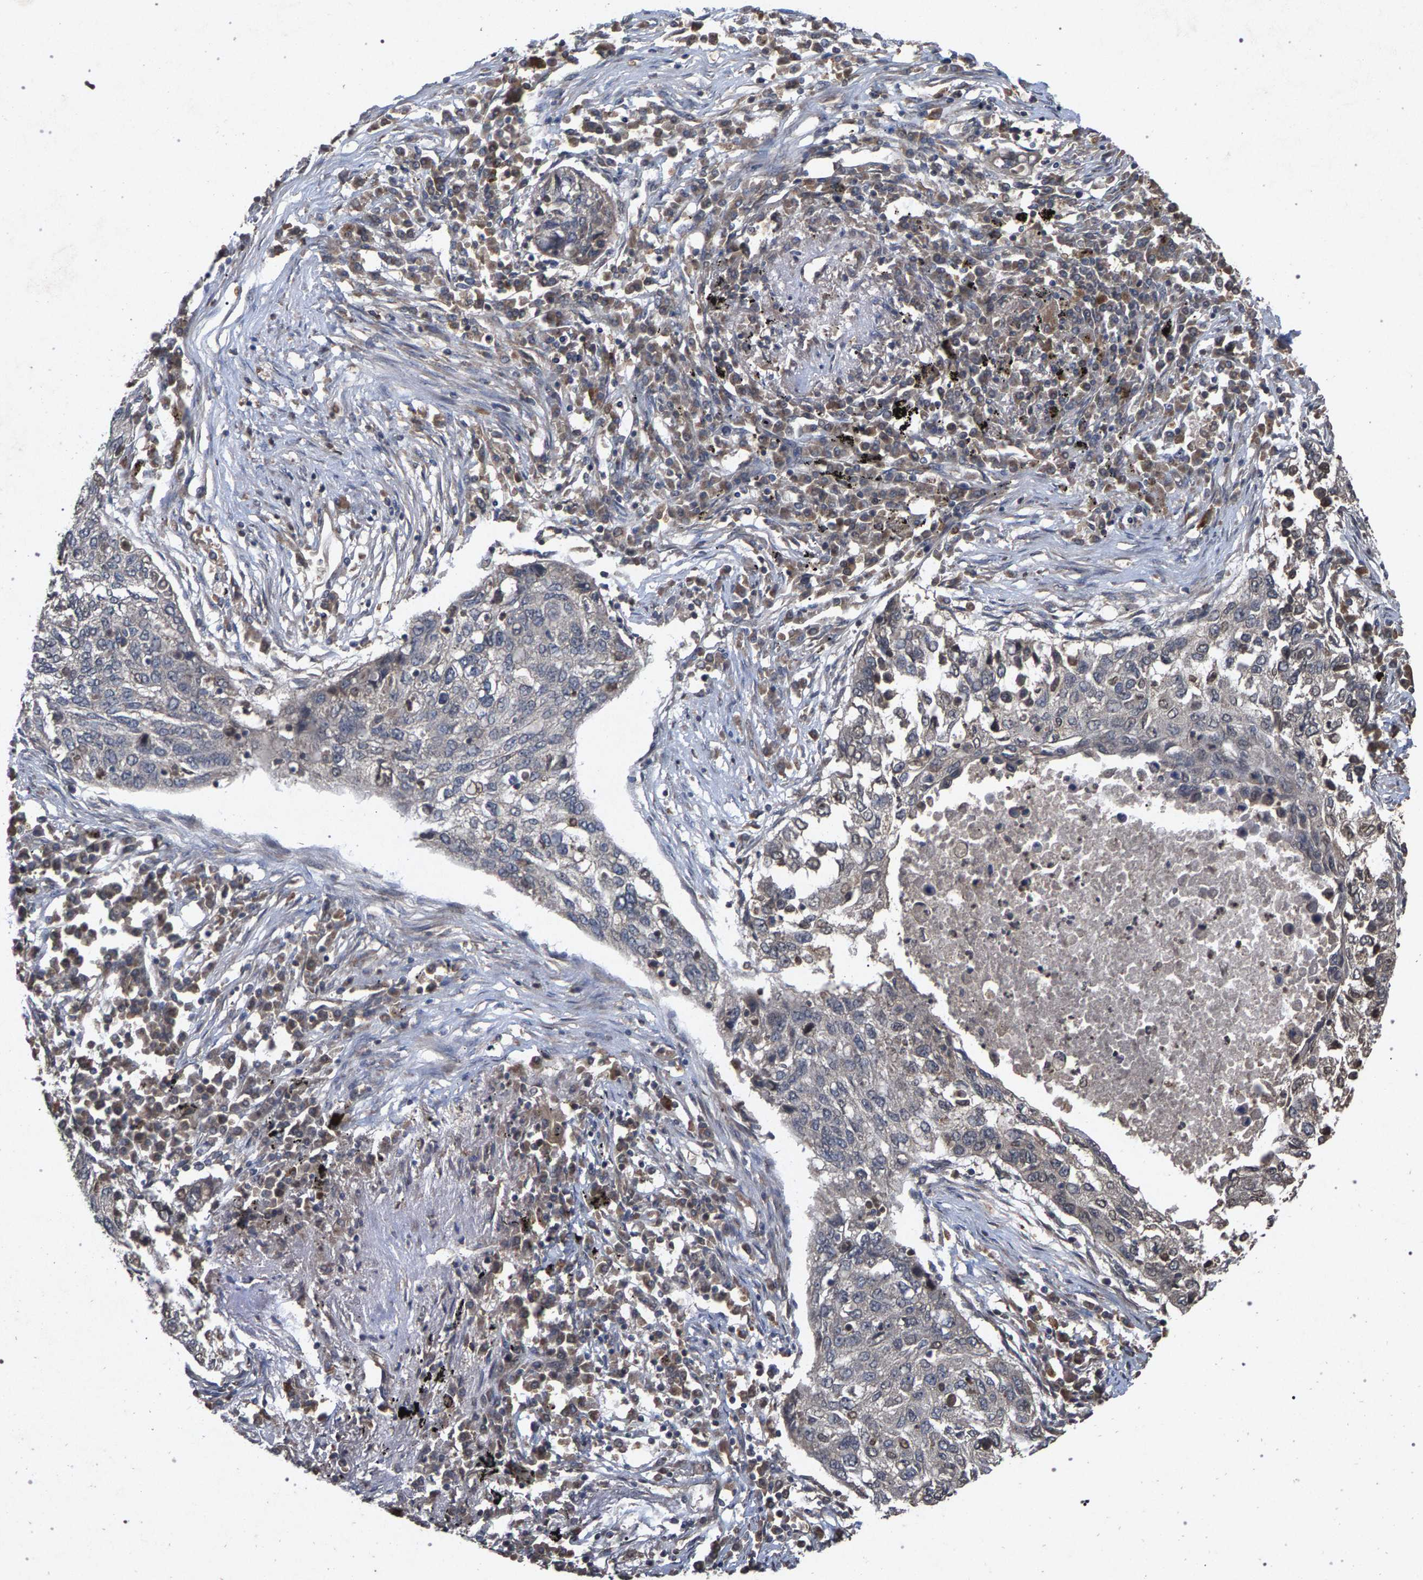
{"staining": {"intensity": "negative", "quantity": "none", "location": "none"}, "tissue": "lung cancer", "cell_type": "Tumor cells", "image_type": "cancer", "snomed": [{"axis": "morphology", "description": "Squamous cell carcinoma, NOS"}, {"axis": "topography", "description": "Lung"}], "caption": "Tumor cells show no significant positivity in lung cancer. Brightfield microscopy of IHC stained with DAB (3,3'-diaminobenzidine) (brown) and hematoxylin (blue), captured at high magnification.", "gene": "SLC4A4", "patient": {"sex": "female", "age": 63}}